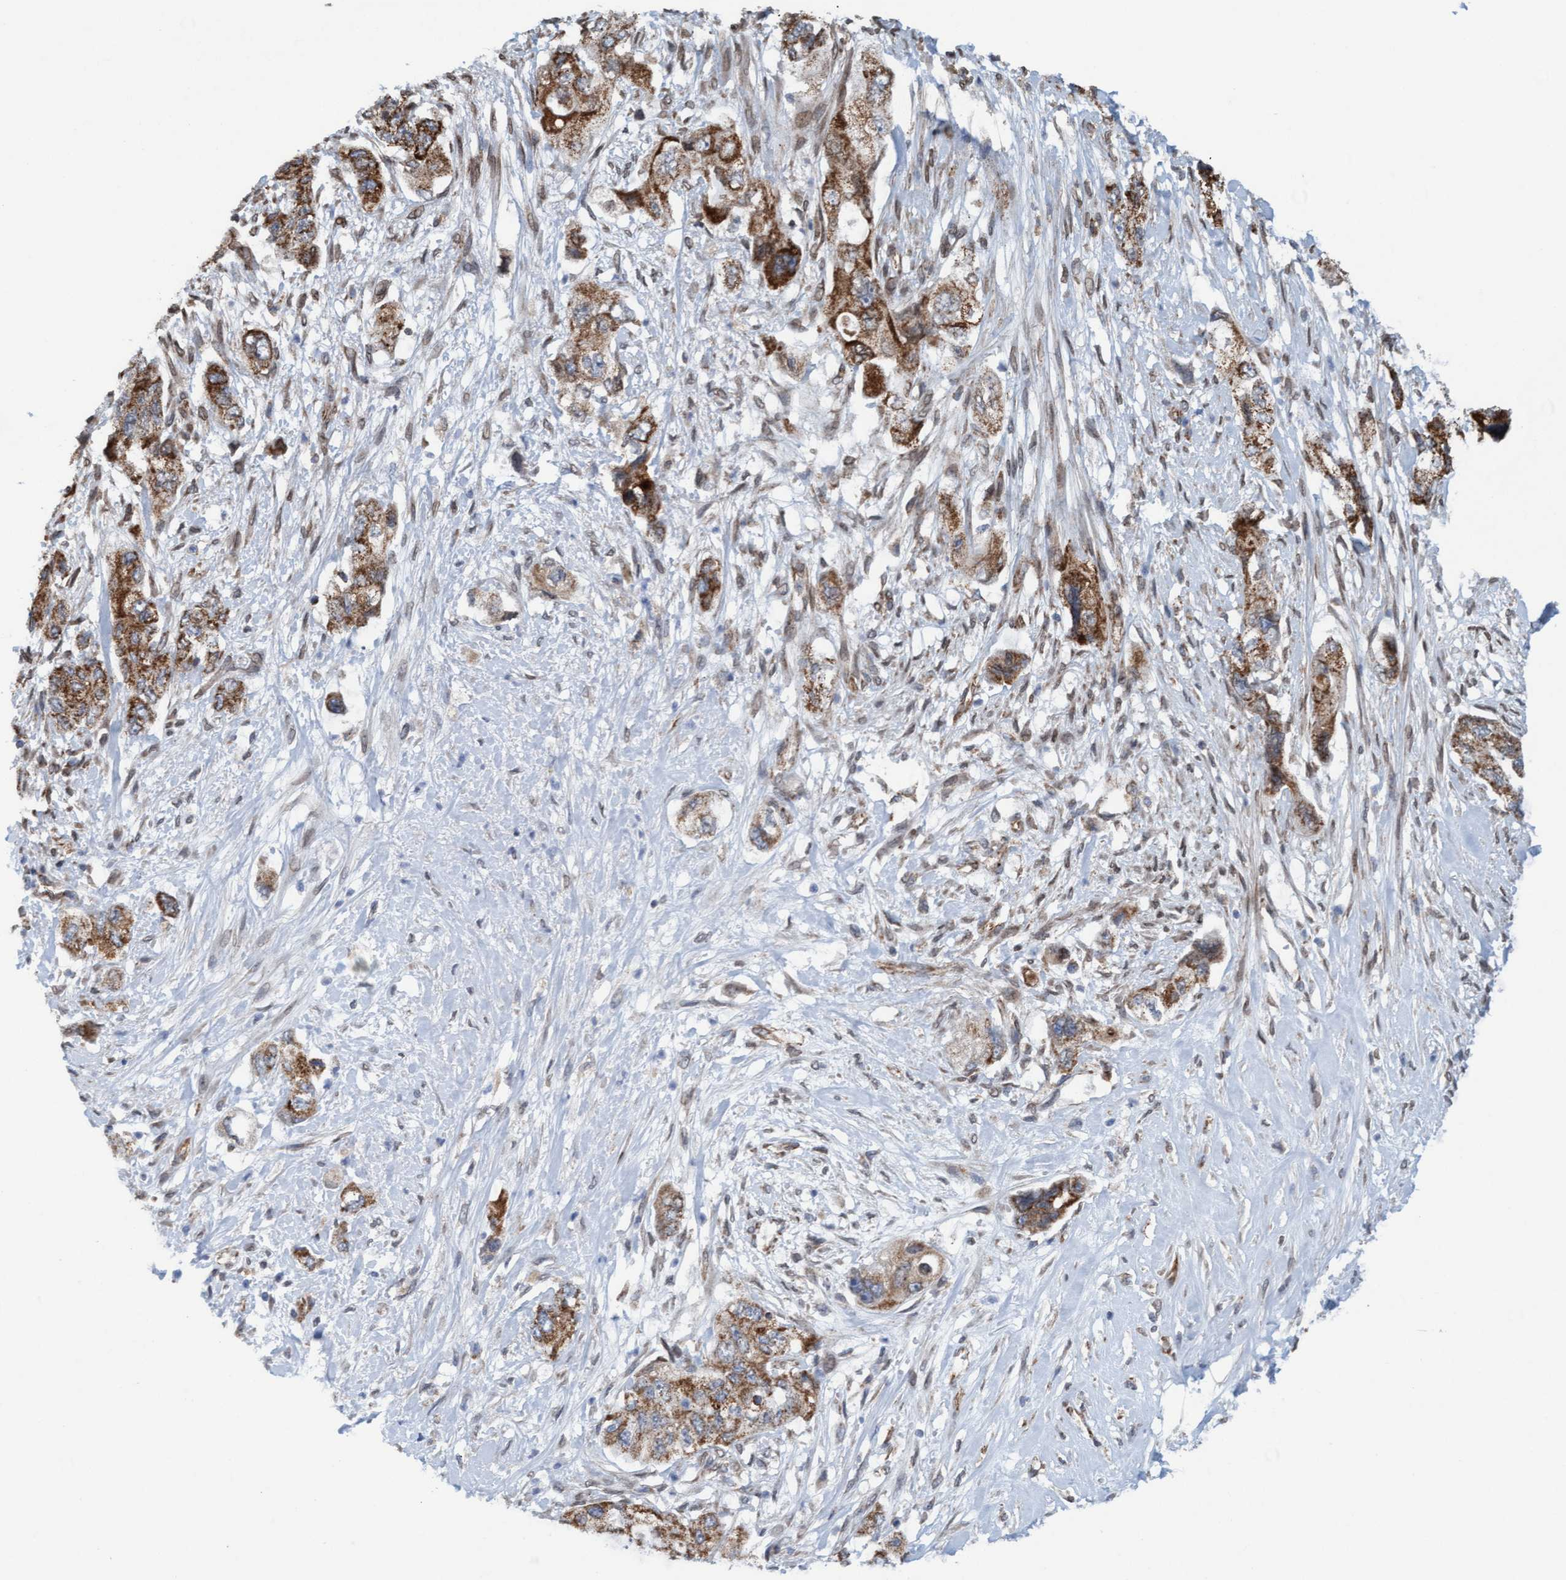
{"staining": {"intensity": "strong", "quantity": ">75%", "location": "cytoplasmic/membranous"}, "tissue": "pancreatic cancer", "cell_type": "Tumor cells", "image_type": "cancer", "snomed": [{"axis": "morphology", "description": "Adenocarcinoma, NOS"}, {"axis": "topography", "description": "Pancreas"}], "caption": "High-power microscopy captured an immunohistochemistry photomicrograph of adenocarcinoma (pancreatic), revealing strong cytoplasmic/membranous expression in about >75% of tumor cells.", "gene": "MRPS23", "patient": {"sex": "female", "age": 73}}